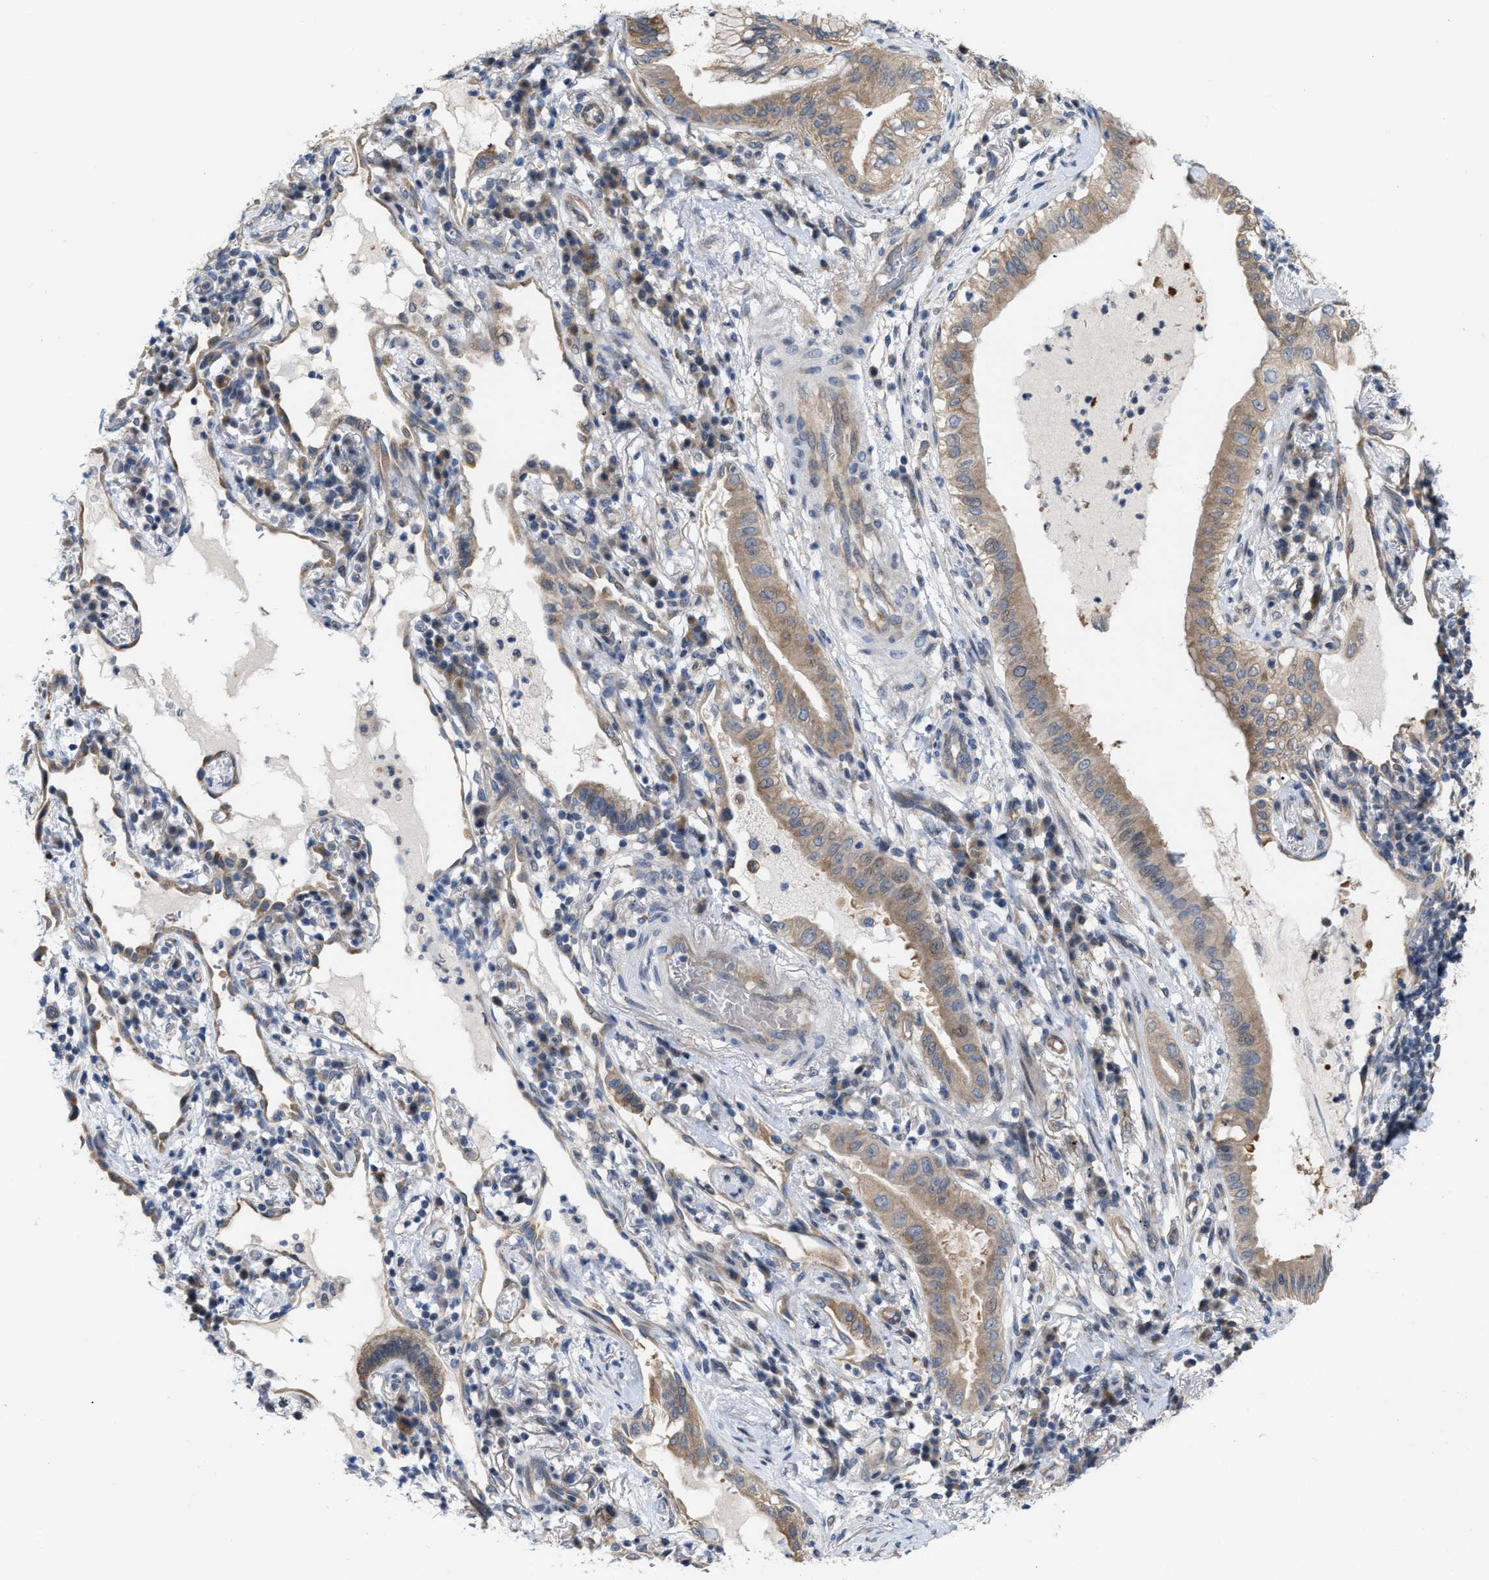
{"staining": {"intensity": "moderate", "quantity": ">75%", "location": "cytoplasmic/membranous"}, "tissue": "lung cancer", "cell_type": "Tumor cells", "image_type": "cancer", "snomed": [{"axis": "morphology", "description": "Adenocarcinoma, NOS"}, {"axis": "topography", "description": "Lung"}], "caption": "Lung adenocarcinoma stained with DAB (3,3'-diaminobenzidine) IHC shows medium levels of moderate cytoplasmic/membranous expression in approximately >75% of tumor cells. Using DAB (brown) and hematoxylin (blue) stains, captured at high magnification using brightfield microscopy.", "gene": "CSNK1A1", "patient": {"sex": "female", "age": 70}}